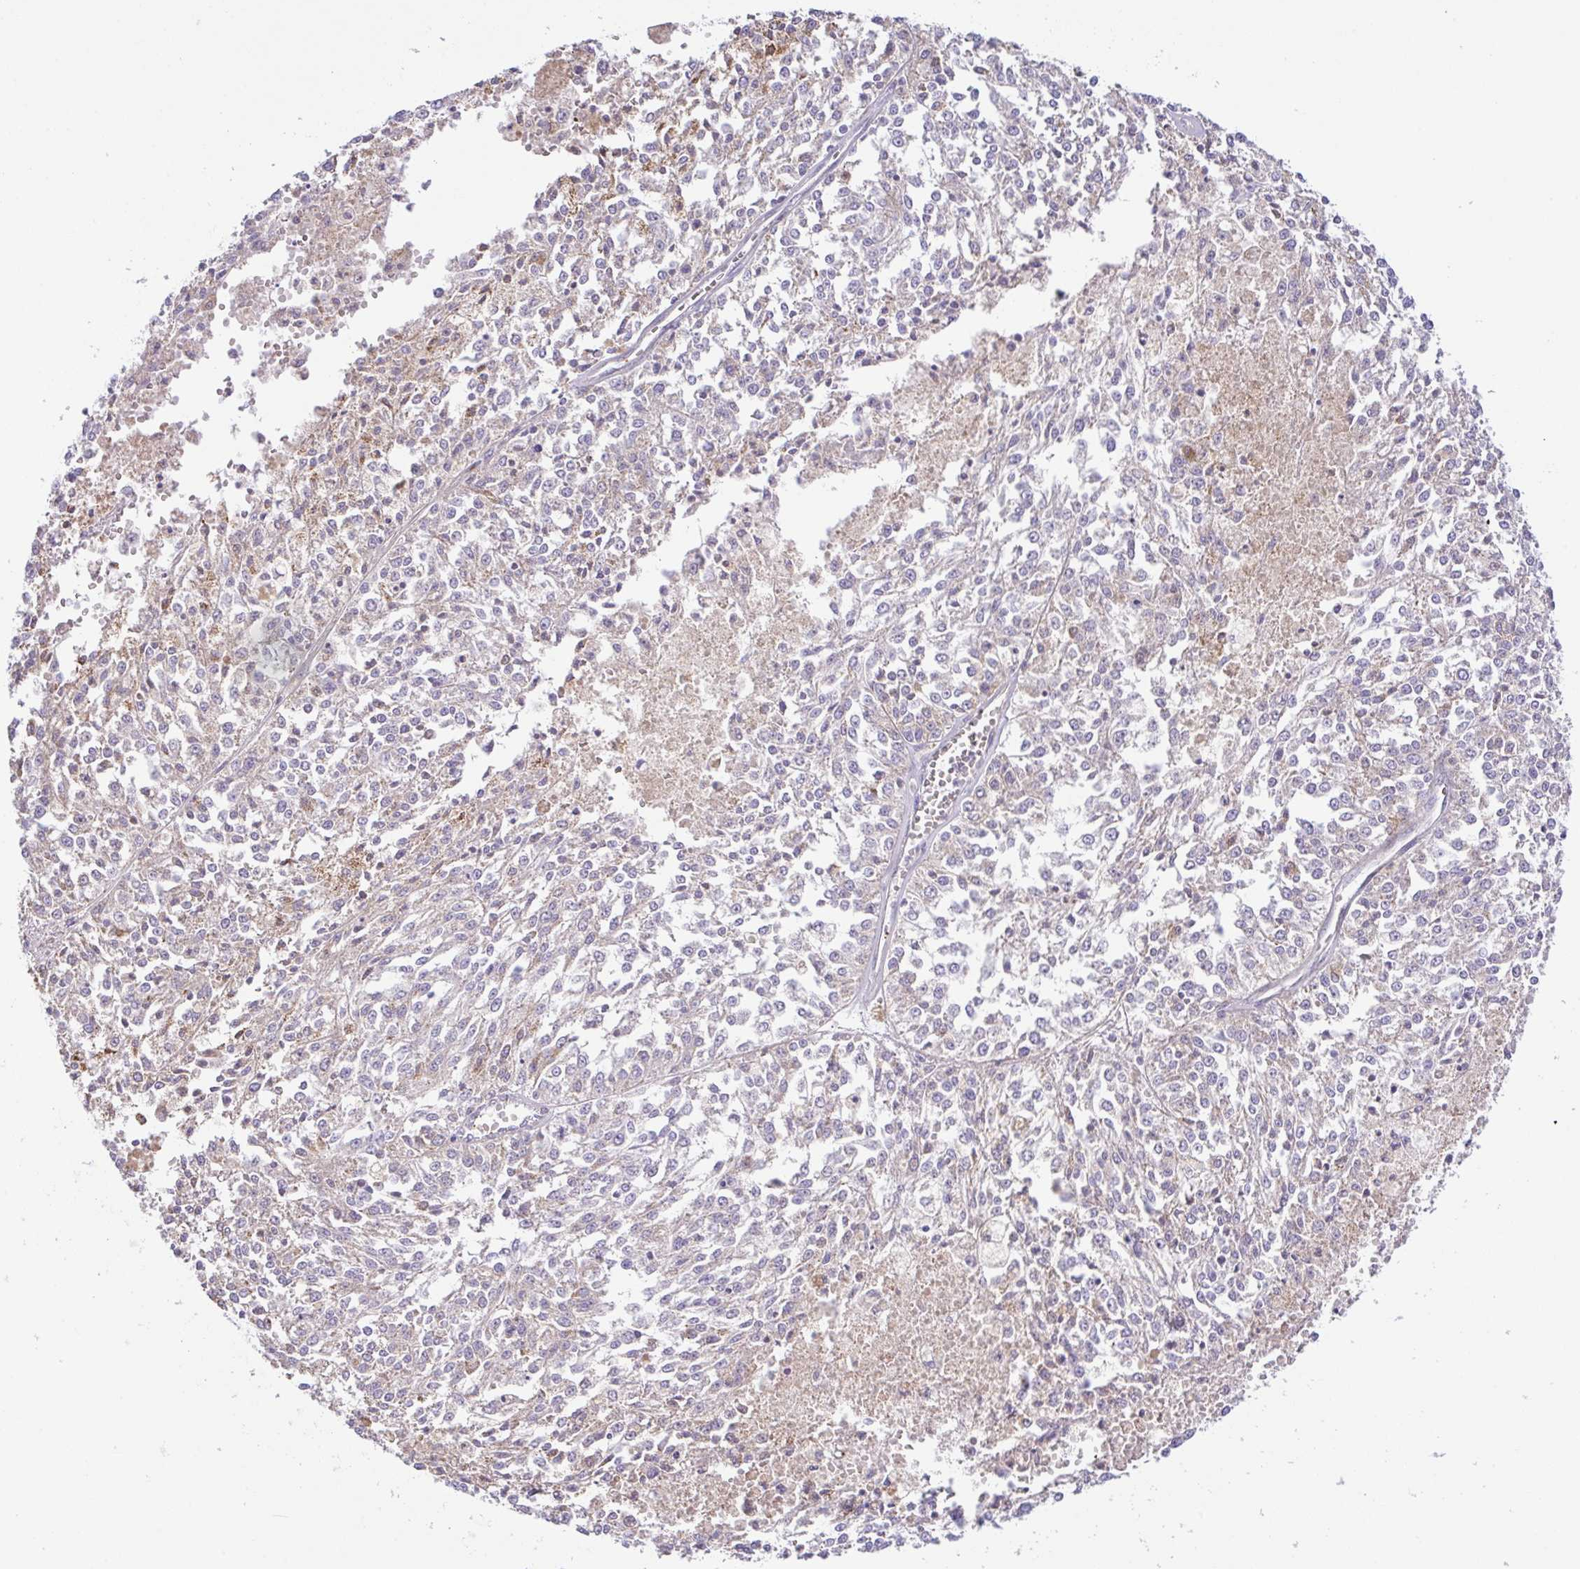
{"staining": {"intensity": "weak", "quantity": "25%-75%", "location": "cytoplasmic/membranous"}, "tissue": "melanoma", "cell_type": "Tumor cells", "image_type": "cancer", "snomed": [{"axis": "morphology", "description": "Malignant melanoma, NOS"}, {"axis": "topography", "description": "Skin"}], "caption": "Melanoma stained with immunohistochemistry (IHC) exhibits weak cytoplasmic/membranous expression in about 25%-75% of tumor cells. (DAB (3,3'-diaminobenzidine) IHC, brown staining for protein, blue staining for nuclei).", "gene": "CHDH", "patient": {"sex": "female", "age": 64}}